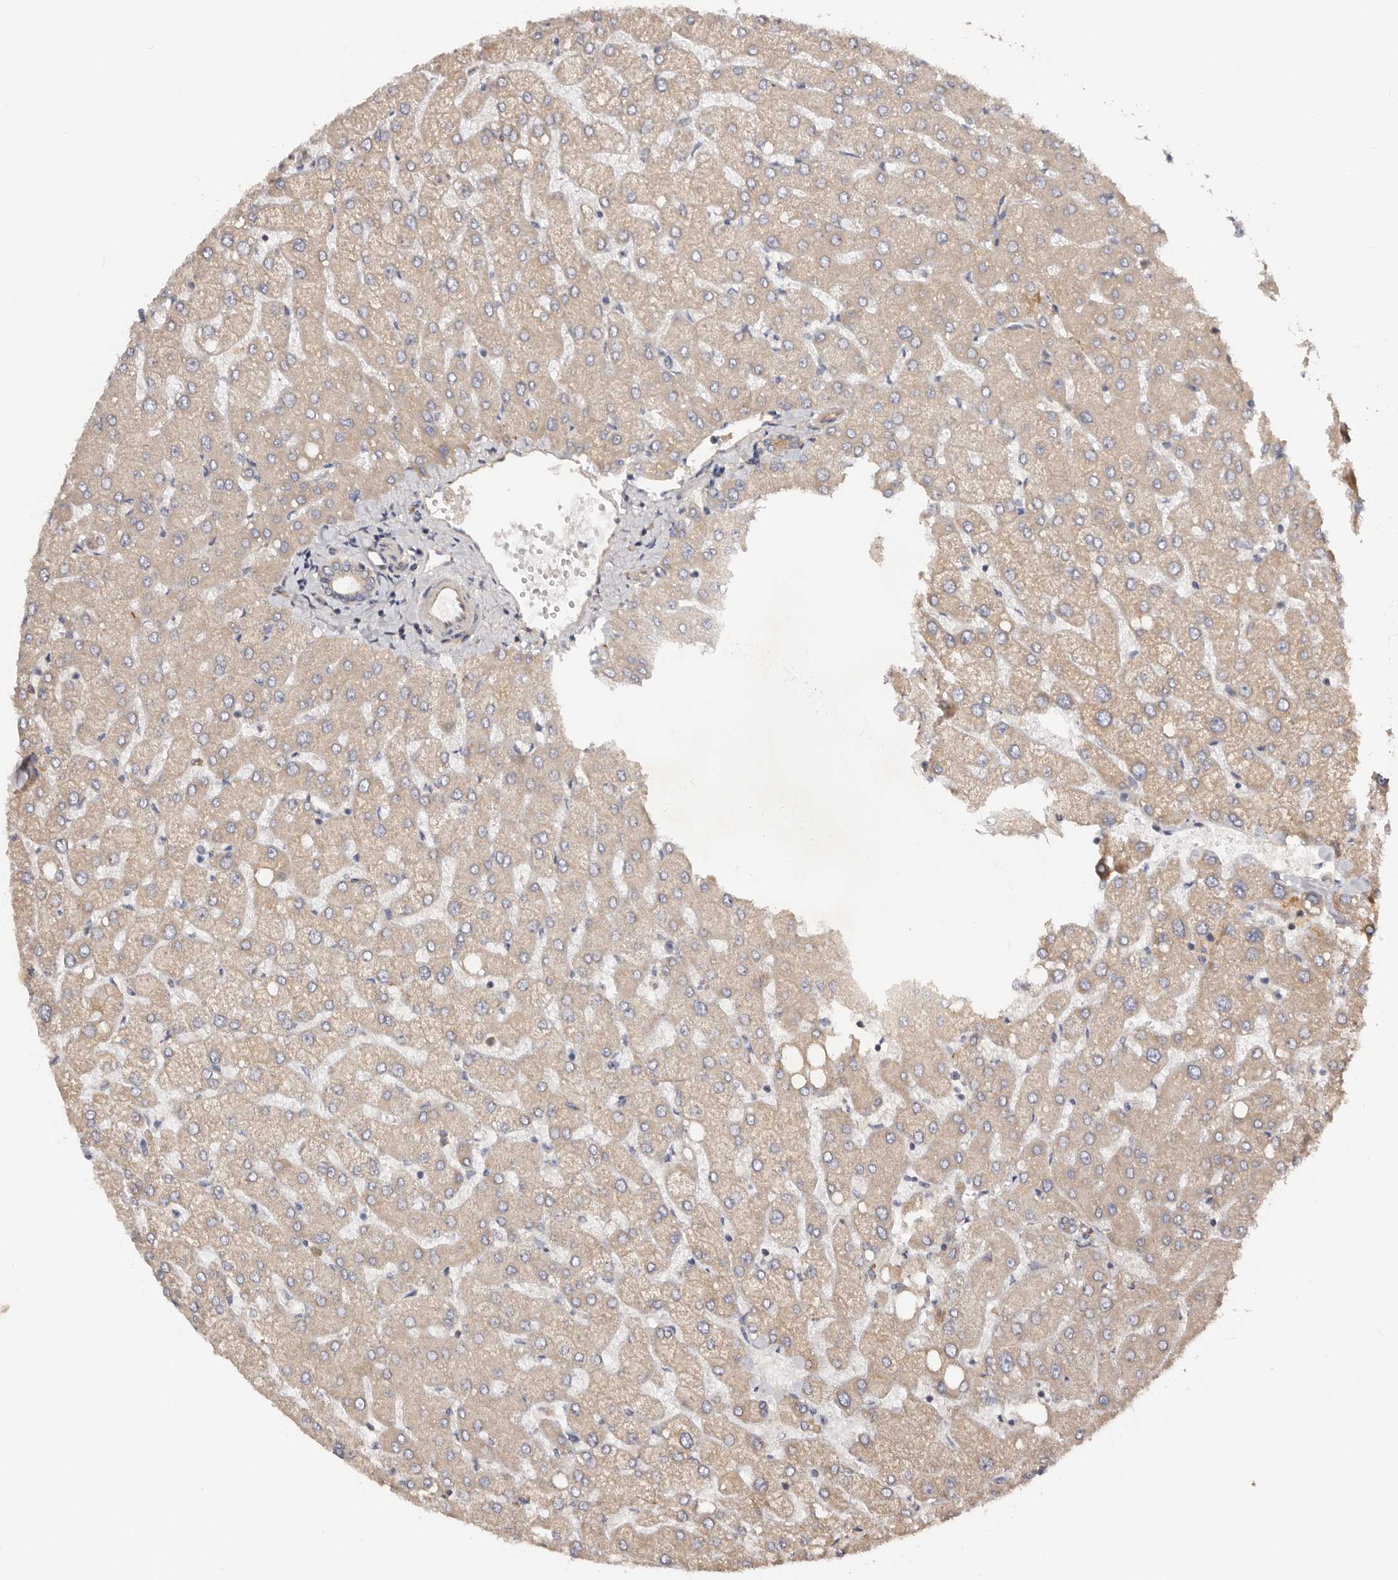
{"staining": {"intensity": "negative", "quantity": "none", "location": "none"}, "tissue": "liver", "cell_type": "Cholangiocytes", "image_type": "normal", "snomed": [{"axis": "morphology", "description": "Normal tissue, NOS"}, {"axis": "topography", "description": "Liver"}], "caption": "A micrograph of liver stained for a protein shows no brown staining in cholangiocytes. (DAB (3,3'-diaminobenzidine) IHC, high magnification).", "gene": "DMRT2", "patient": {"sex": "female", "age": 54}}